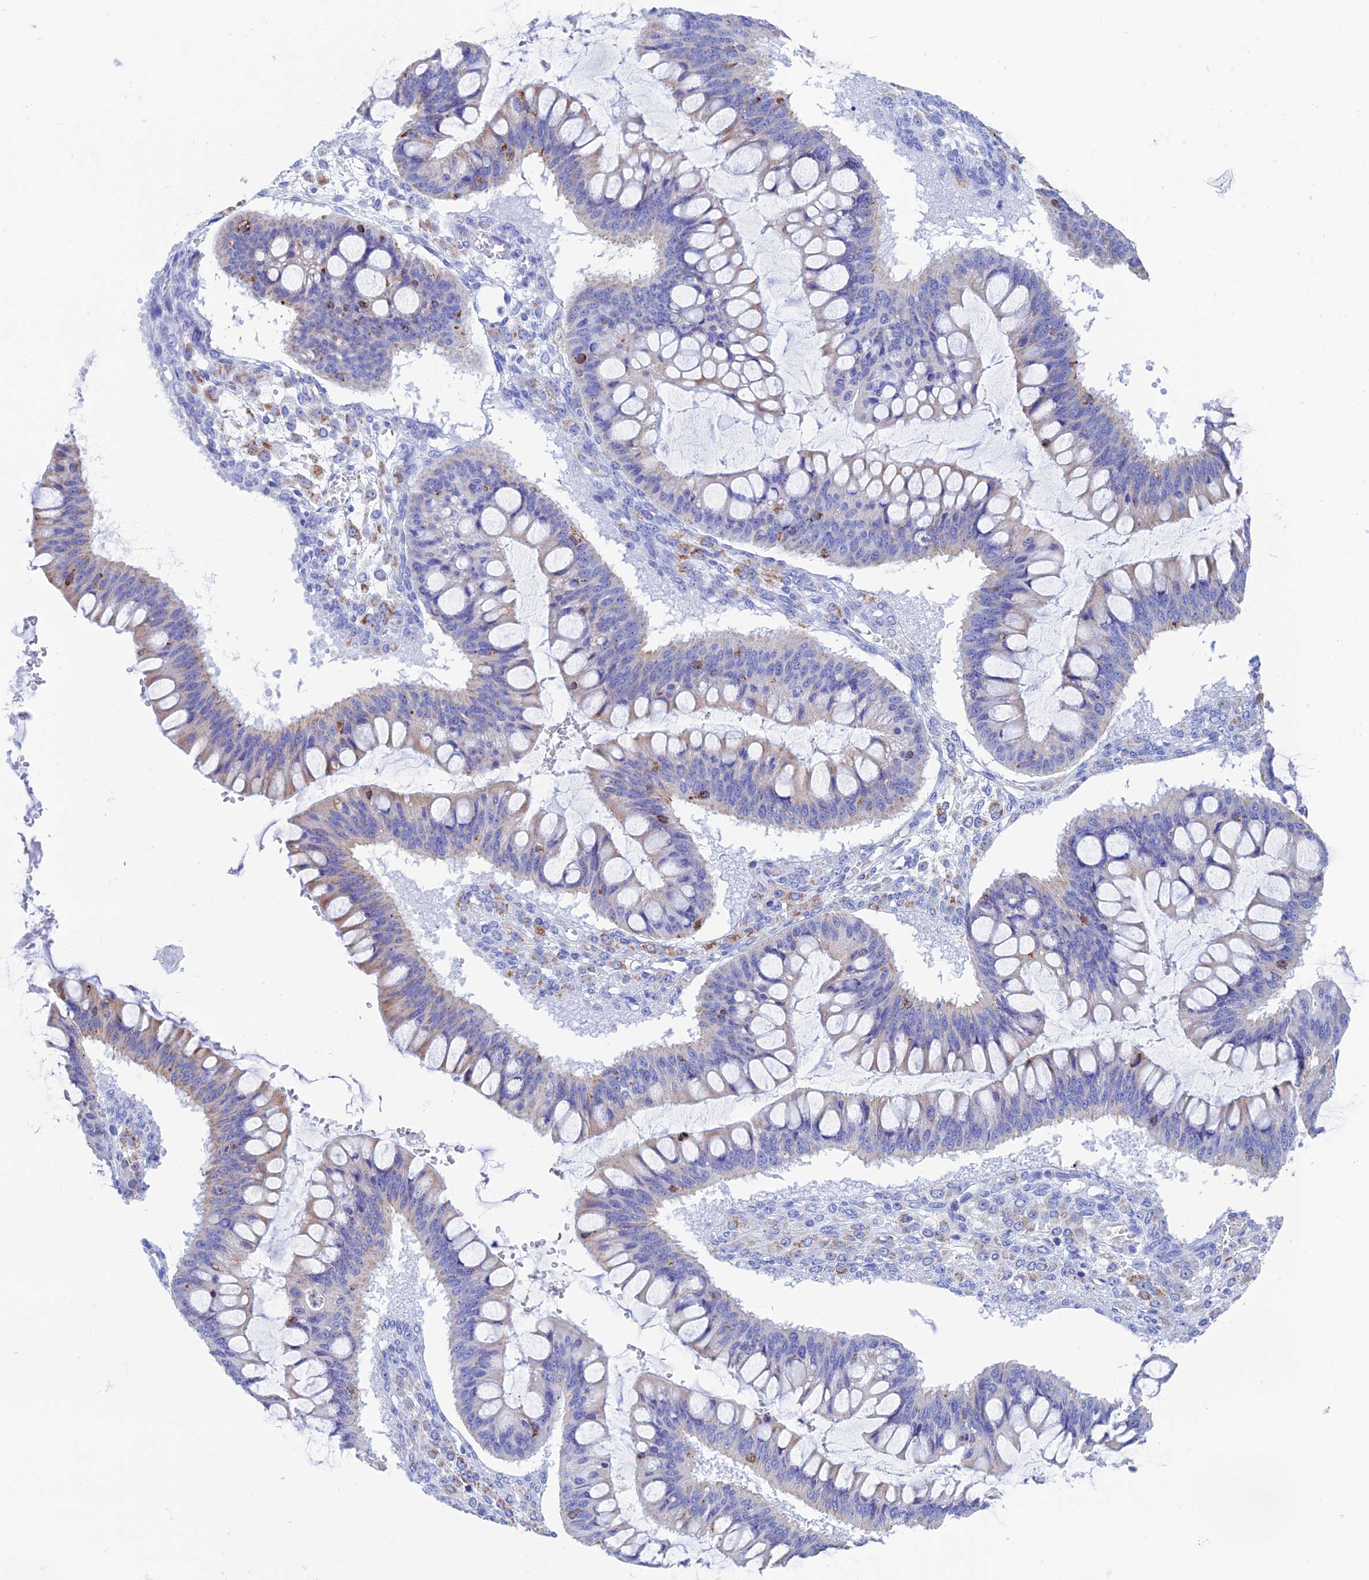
{"staining": {"intensity": "weak", "quantity": "<25%", "location": "cytoplasmic/membranous"}, "tissue": "ovarian cancer", "cell_type": "Tumor cells", "image_type": "cancer", "snomed": [{"axis": "morphology", "description": "Cystadenocarcinoma, mucinous, NOS"}, {"axis": "topography", "description": "Ovary"}], "caption": "Ovarian cancer (mucinous cystadenocarcinoma) was stained to show a protein in brown. There is no significant staining in tumor cells.", "gene": "NXPE4", "patient": {"sex": "female", "age": 73}}